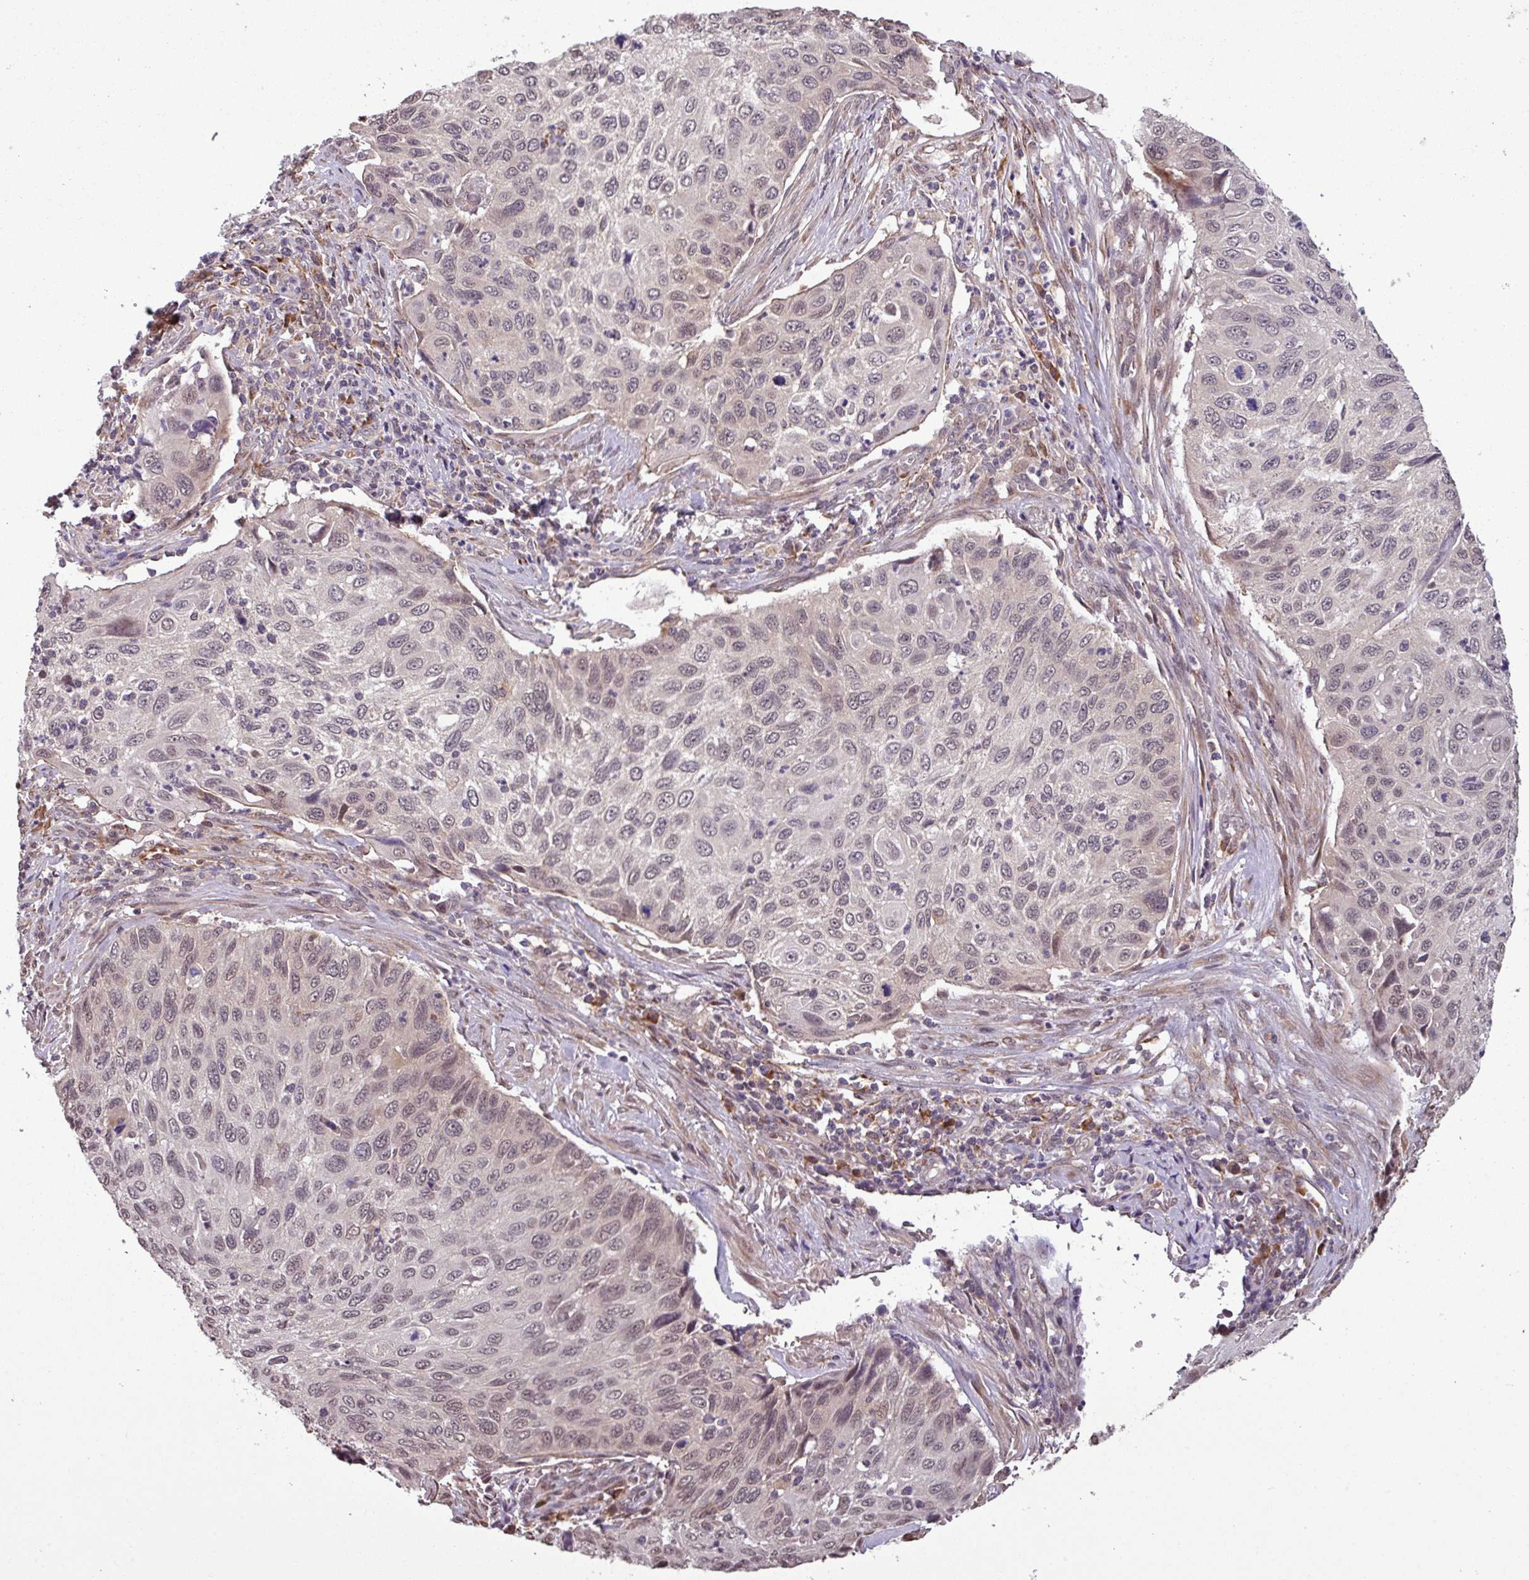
{"staining": {"intensity": "weak", "quantity": "<25%", "location": "nuclear"}, "tissue": "cervical cancer", "cell_type": "Tumor cells", "image_type": "cancer", "snomed": [{"axis": "morphology", "description": "Squamous cell carcinoma, NOS"}, {"axis": "topography", "description": "Cervix"}], "caption": "This image is of squamous cell carcinoma (cervical) stained with IHC to label a protein in brown with the nuclei are counter-stained blue. There is no staining in tumor cells.", "gene": "NOB1", "patient": {"sex": "female", "age": 70}}